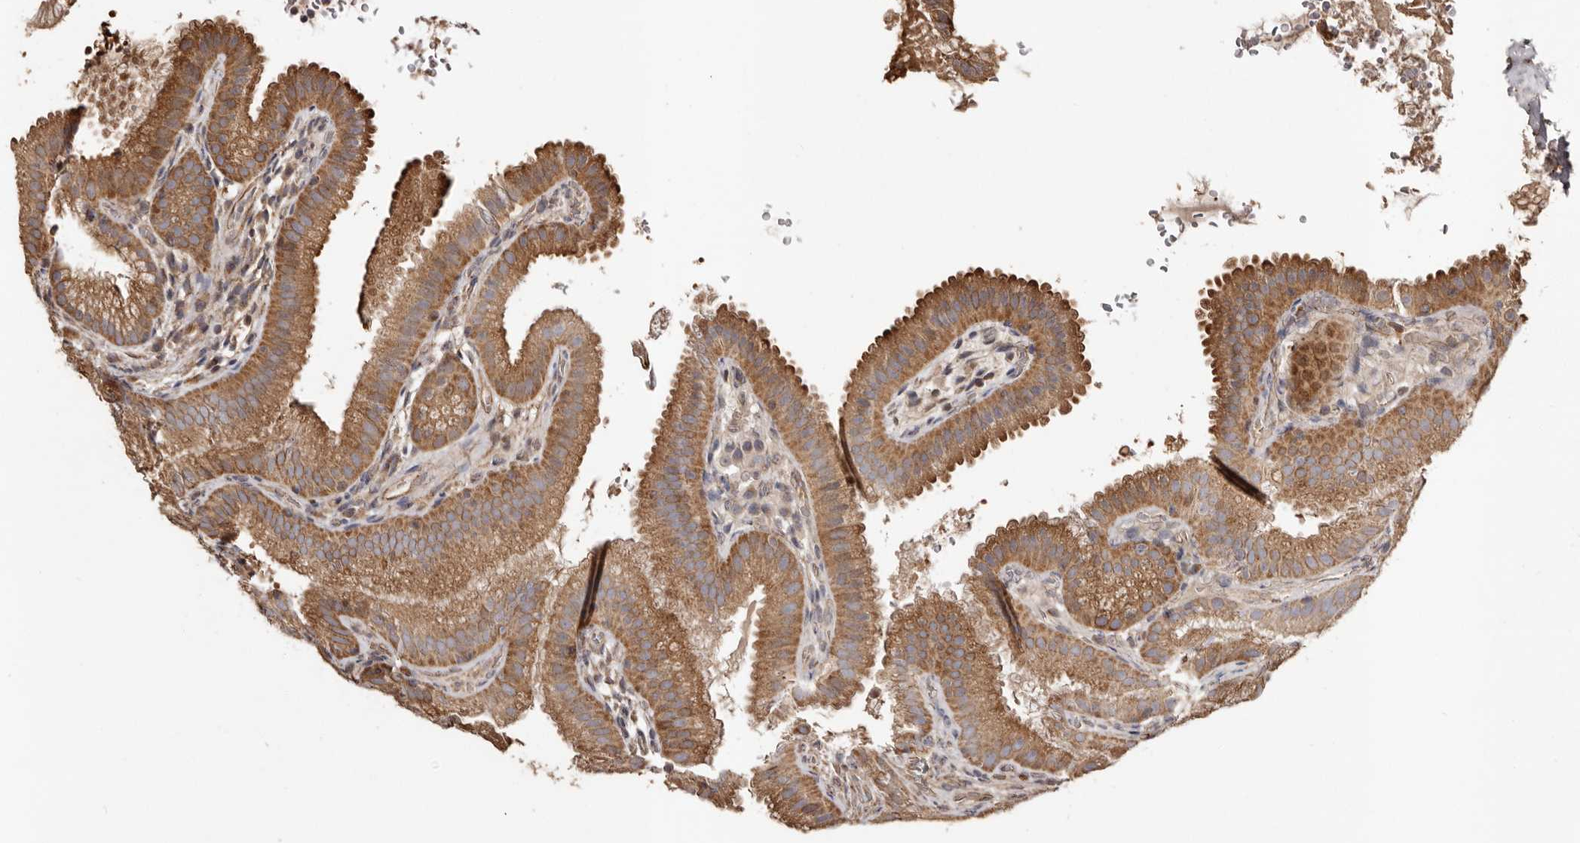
{"staining": {"intensity": "moderate", "quantity": ">75%", "location": "cytoplasmic/membranous"}, "tissue": "gallbladder", "cell_type": "Glandular cells", "image_type": "normal", "snomed": [{"axis": "morphology", "description": "Normal tissue, NOS"}, {"axis": "topography", "description": "Gallbladder"}], "caption": "Immunohistochemistry of benign human gallbladder reveals medium levels of moderate cytoplasmic/membranous positivity in about >75% of glandular cells. (DAB (3,3'-diaminobenzidine) = brown stain, brightfield microscopy at high magnification).", "gene": "MACC1", "patient": {"sex": "female", "age": 30}}